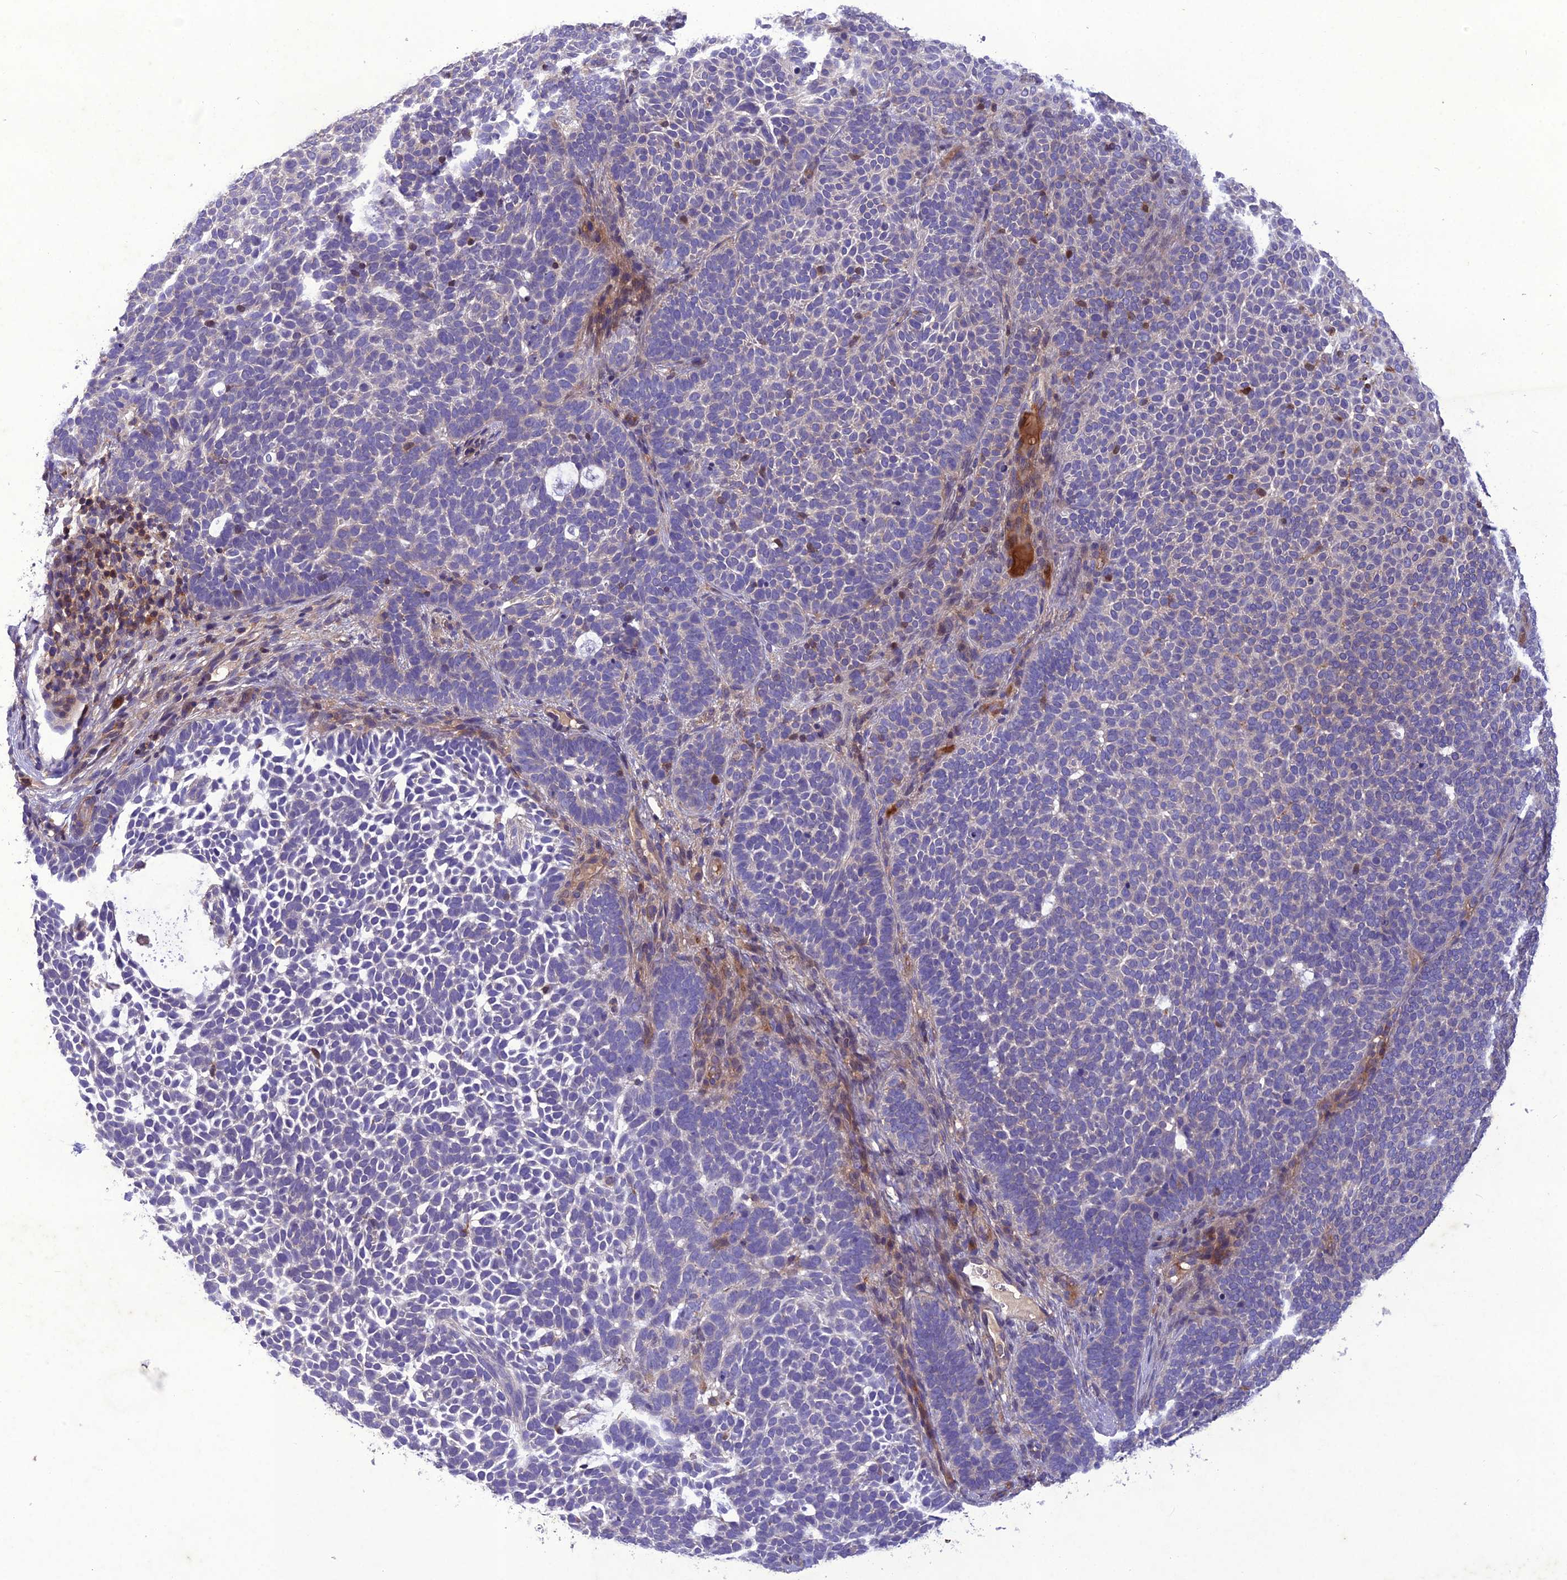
{"staining": {"intensity": "negative", "quantity": "none", "location": "none"}, "tissue": "skin cancer", "cell_type": "Tumor cells", "image_type": "cancer", "snomed": [{"axis": "morphology", "description": "Basal cell carcinoma"}, {"axis": "topography", "description": "Skin"}], "caption": "Skin cancer (basal cell carcinoma) was stained to show a protein in brown. There is no significant positivity in tumor cells.", "gene": "GDF6", "patient": {"sex": "female", "age": 77}}